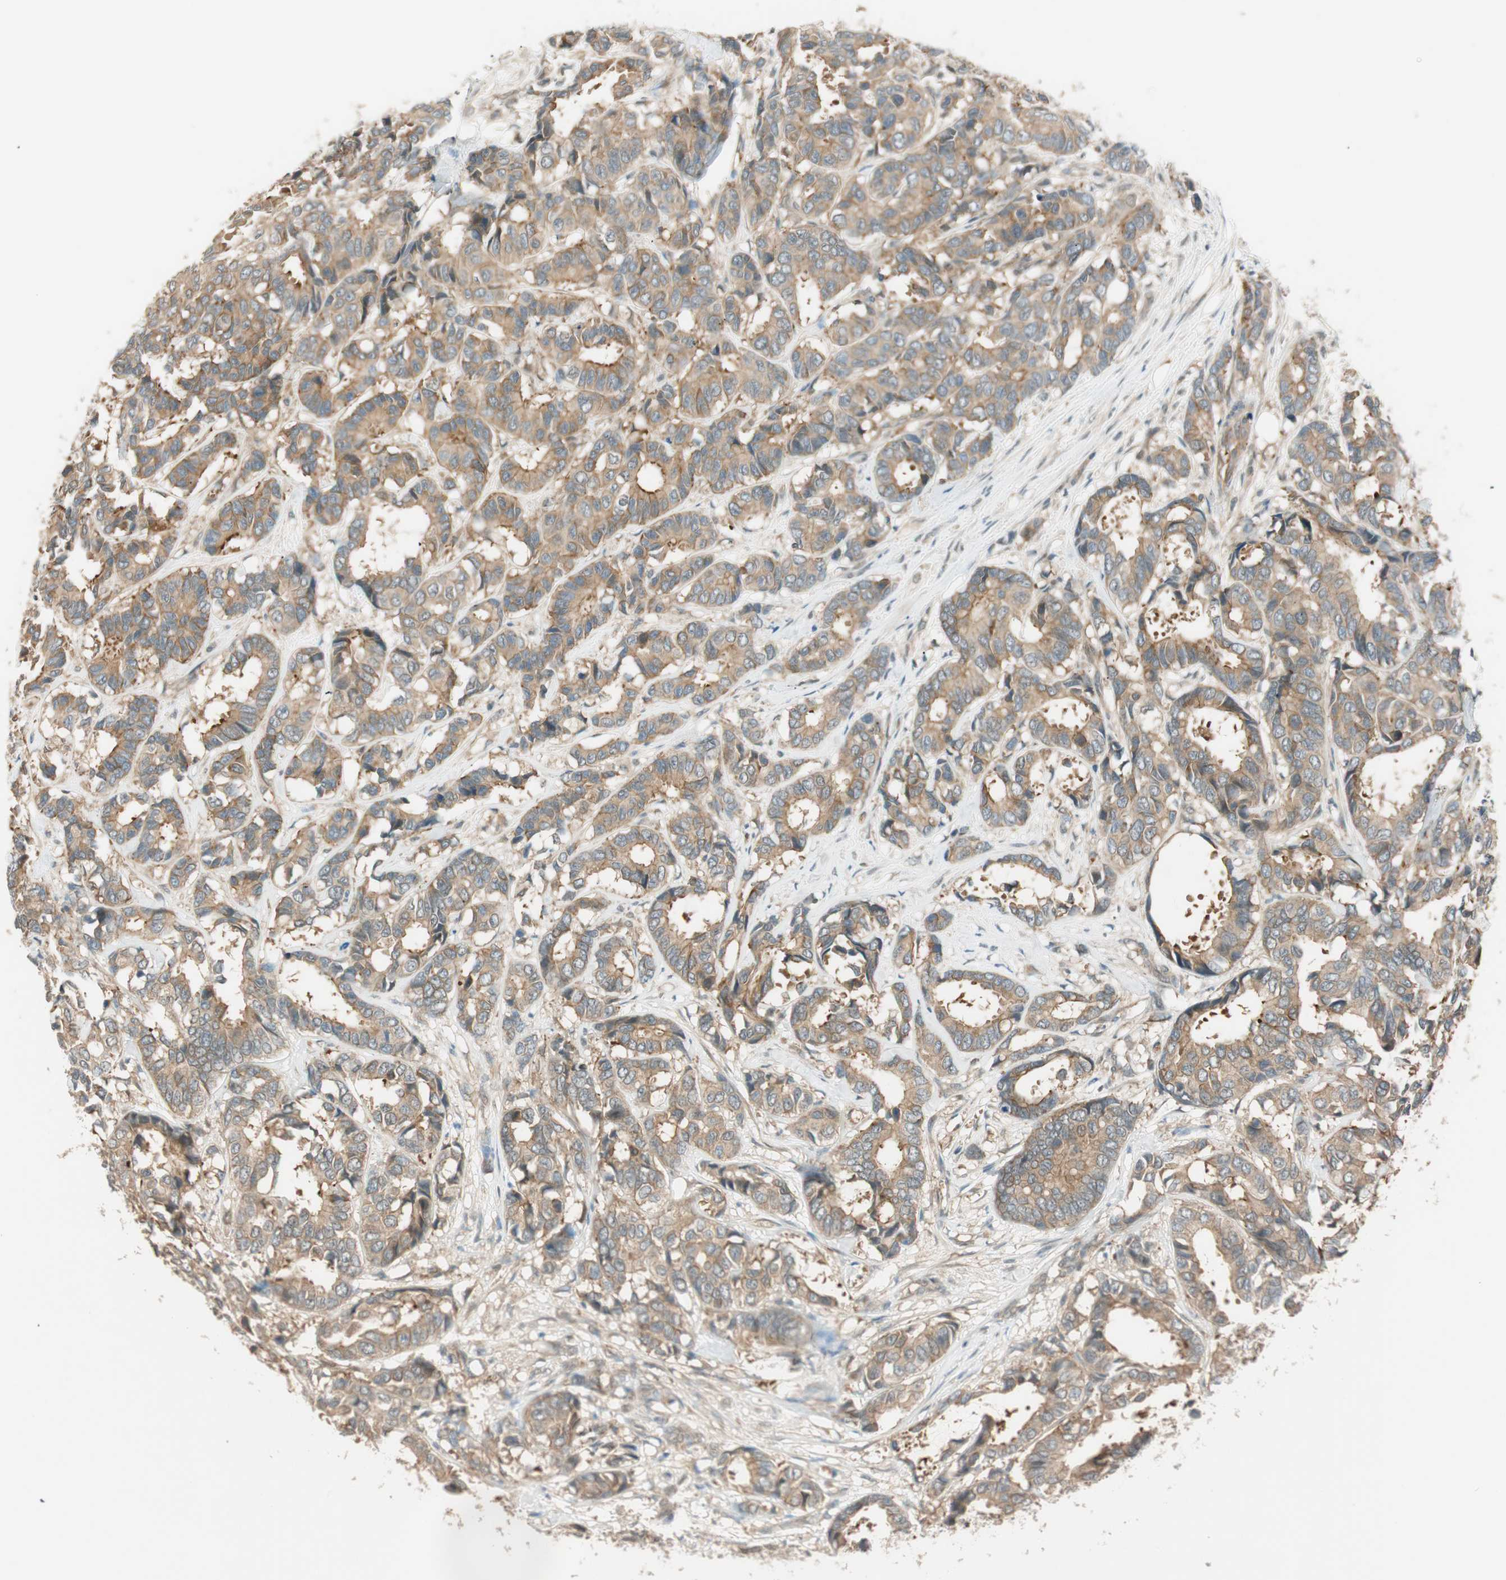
{"staining": {"intensity": "moderate", "quantity": ">75%", "location": "cytoplasmic/membranous"}, "tissue": "breast cancer", "cell_type": "Tumor cells", "image_type": "cancer", "snomed": [{"axis": "morphology", "description": "Duct carcinoma"}, {"axis": "topography", "description": "Breast"}], "caption": "The image shows a brown stain indicating the presence of a protein in the cytoplasmic/membranous of tumor cells in breast cancer.", "gene": "PSMD8", "patient": {"sex": "female", "age": 87}}